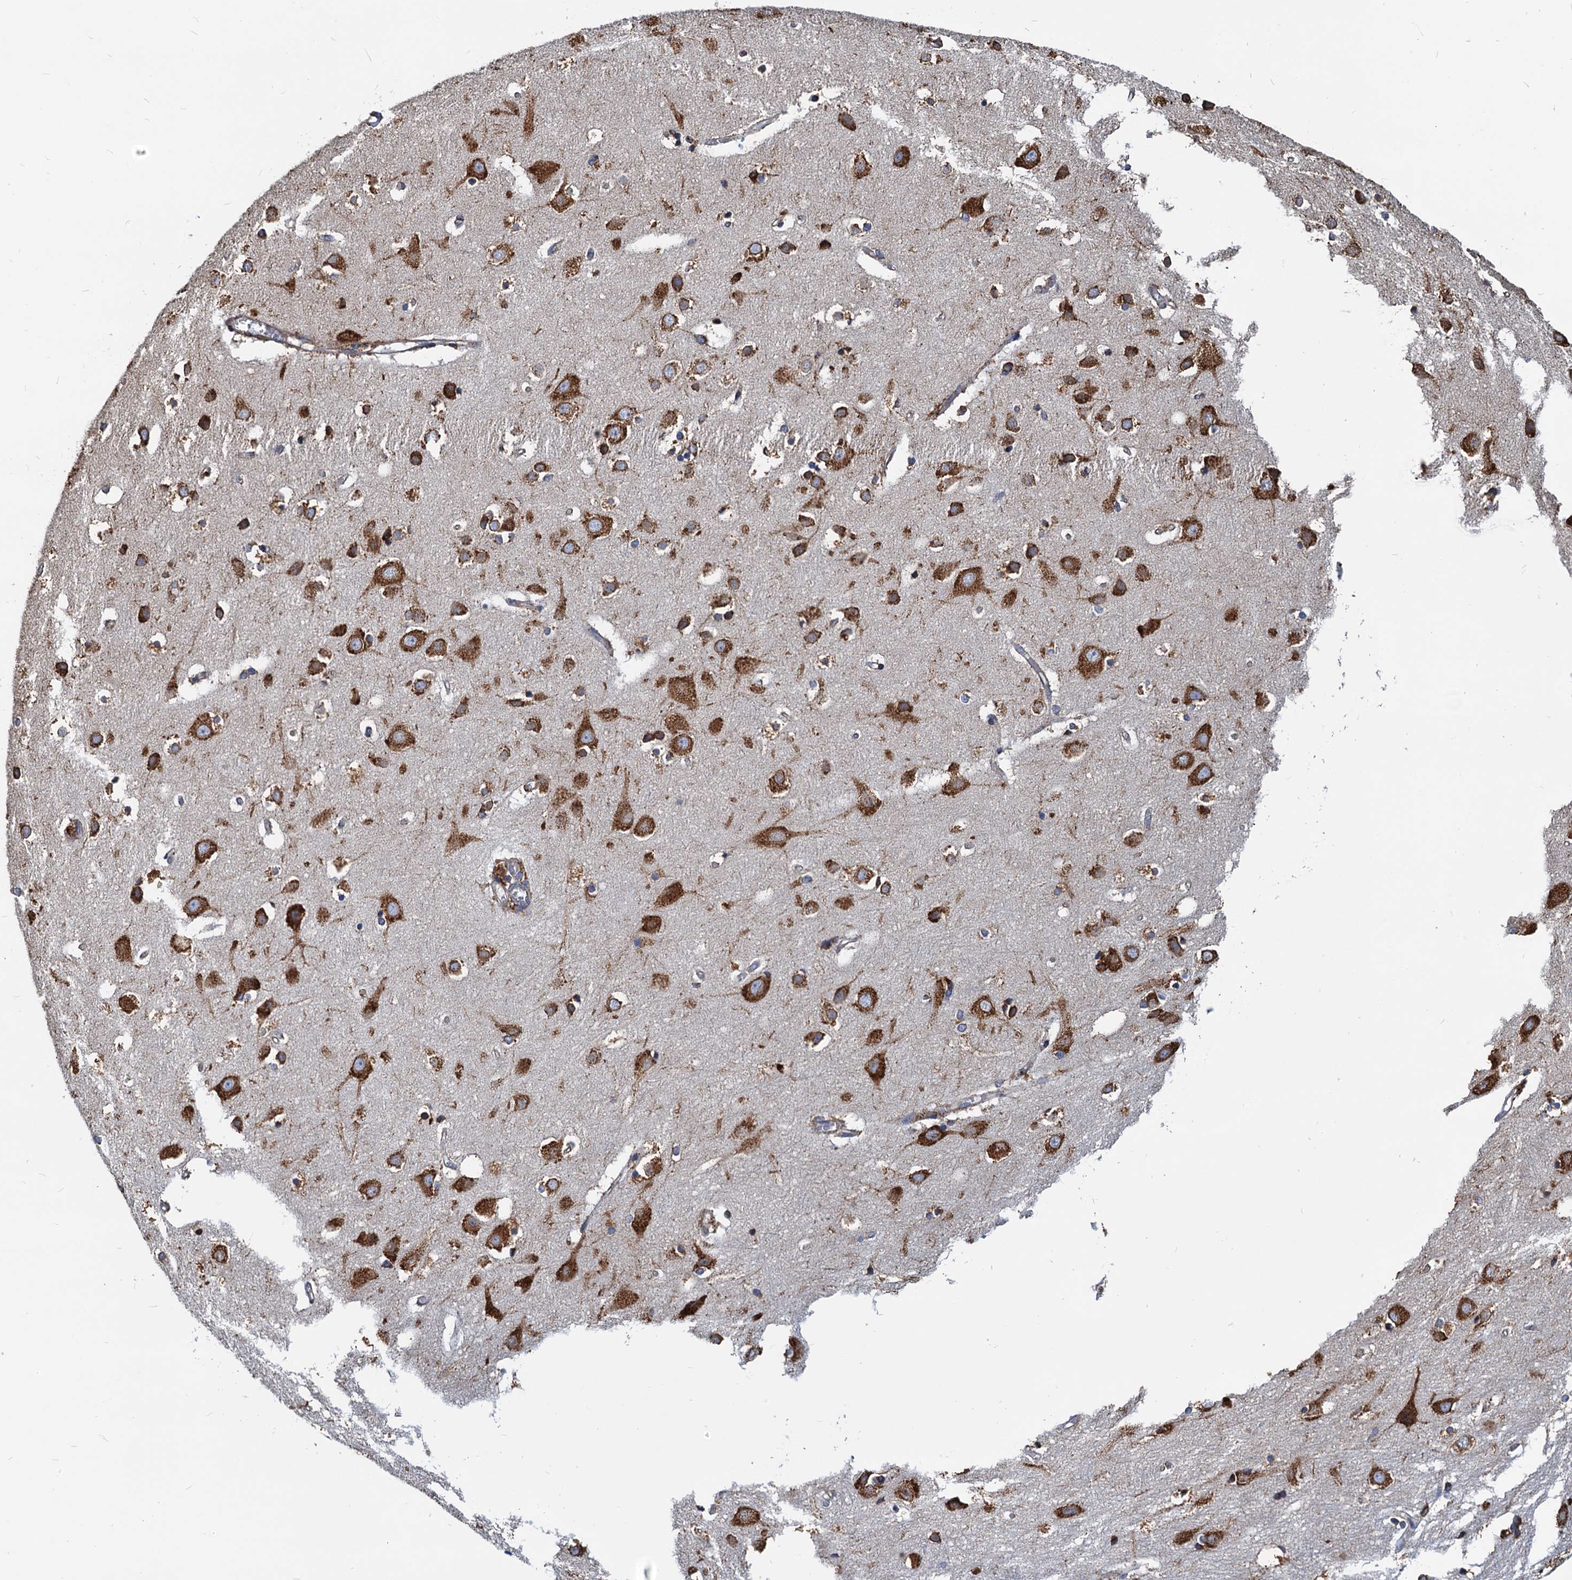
{"staining": {"intensity": "moderate", "quantity": "<25%", "location": "cytoplasmic/membranous"}, "tissue": "cerebral cortex", "cell_type": "Endothelial cells", "image_type": "normal", "snomed": [{"axis": "morphology", "description": "Normal tissue, NOS"}, {"axis": "topography", "description": "Cerebral cortex"}], "caption": "The micrograph demonstrates staining of normal cerebral cortex, revealing moderate cytoplasmic/membranous protein positivity (brown color) within endothelial cells.", "gene": "HSPA5", "patient": {"sex": "male", "age": 54}}